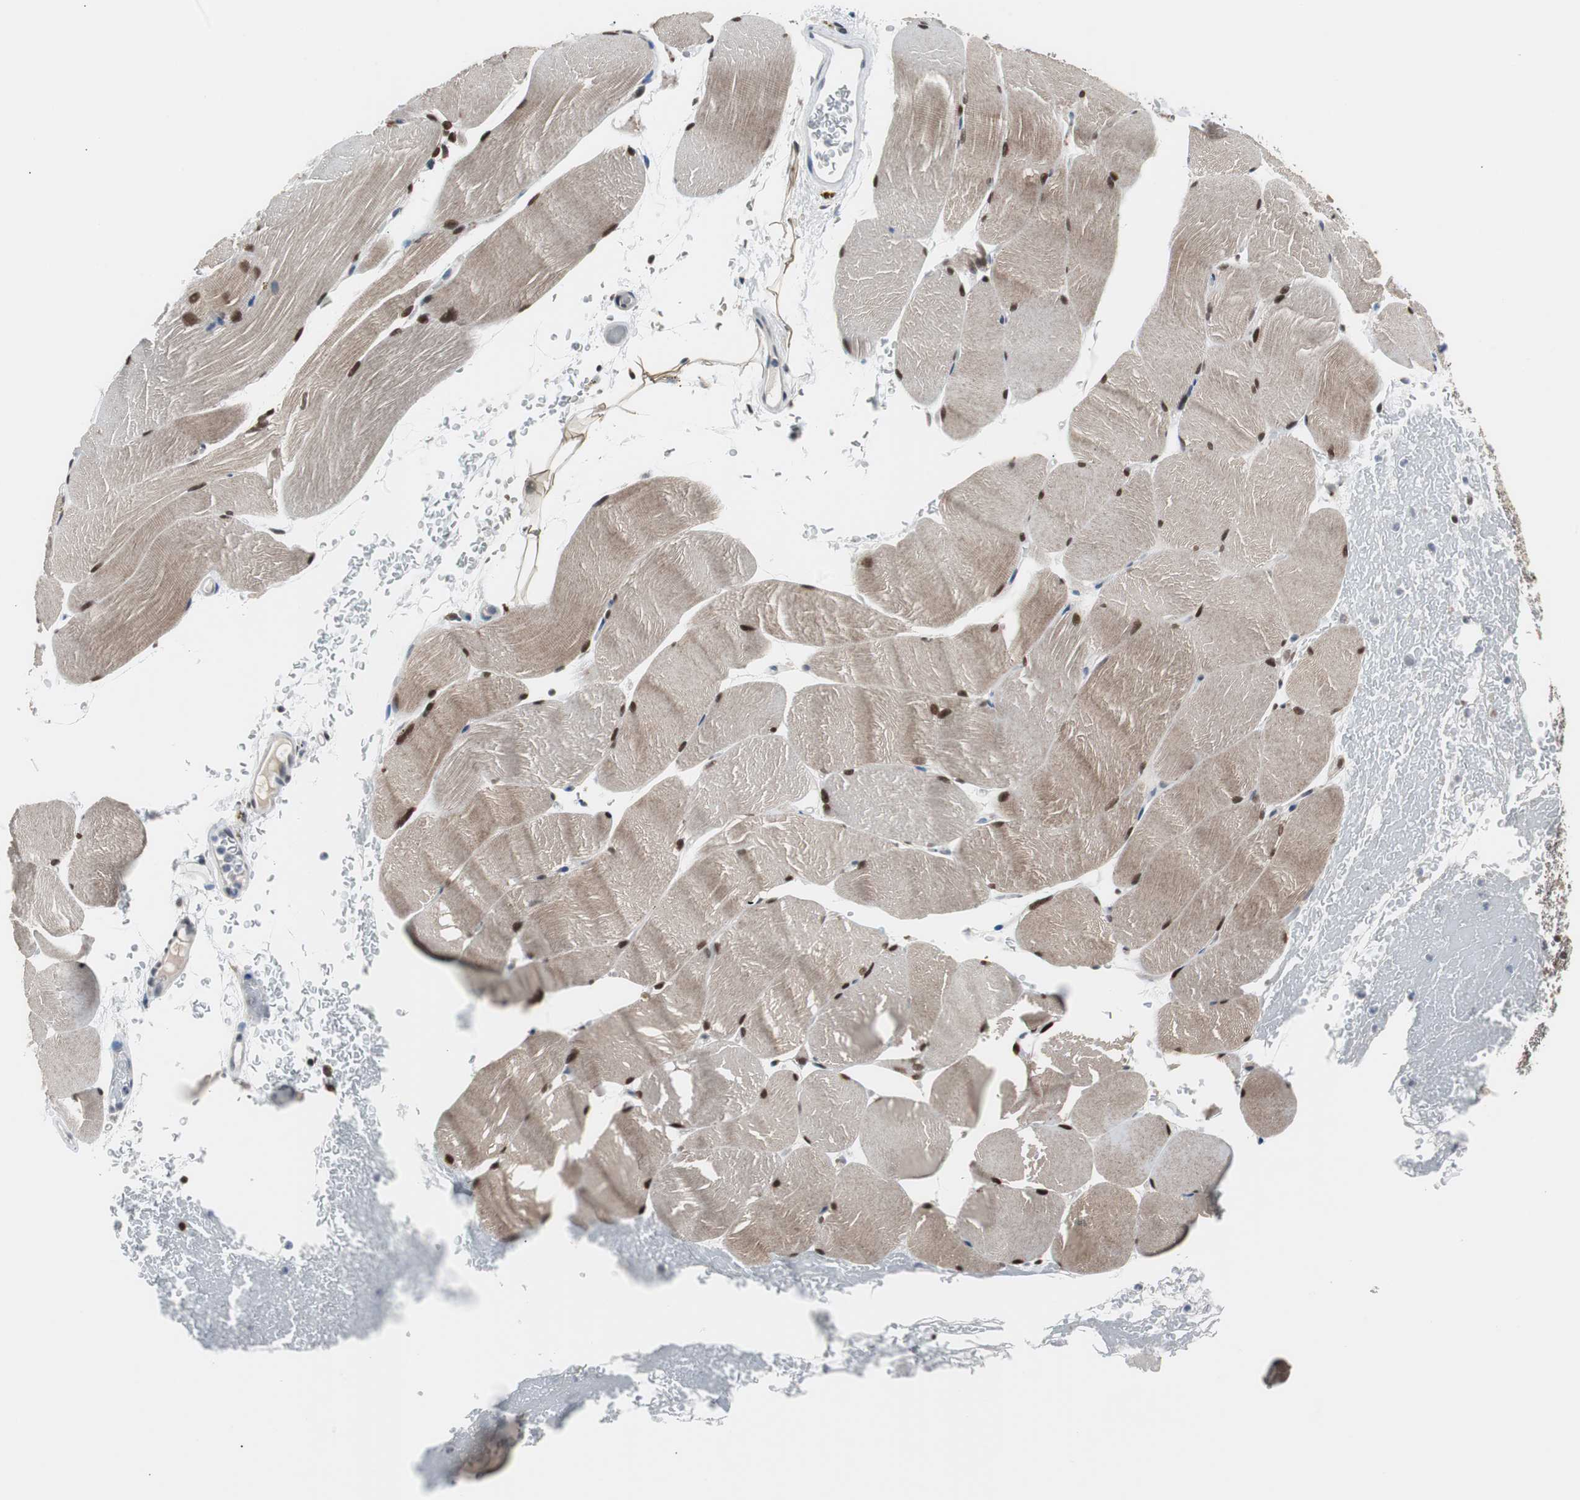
{"staining": {"intensity": "strong", "quantity": ">75%", "location": "cytoplasmic/membranous,nuclear"}, "tissue": "skeletal muscle", "cell_type": "Myocytes", "image_type": "normal", "snomed": [{"axis": "morphology", "description": "Normal tissue, NOS"}, {"axis": "topography", "description": "Skeletal muscle"}], "caption": "High-power microscopy captured an immunohistochemistry (IHC) micrograph of normal skeletal muscle, revealing strong cytoplasmic/membranous,nuclear staining in approximately >75% of myocytes.", "gene": "ZHX2", "patient": {"sex": "female", "age": 37}}